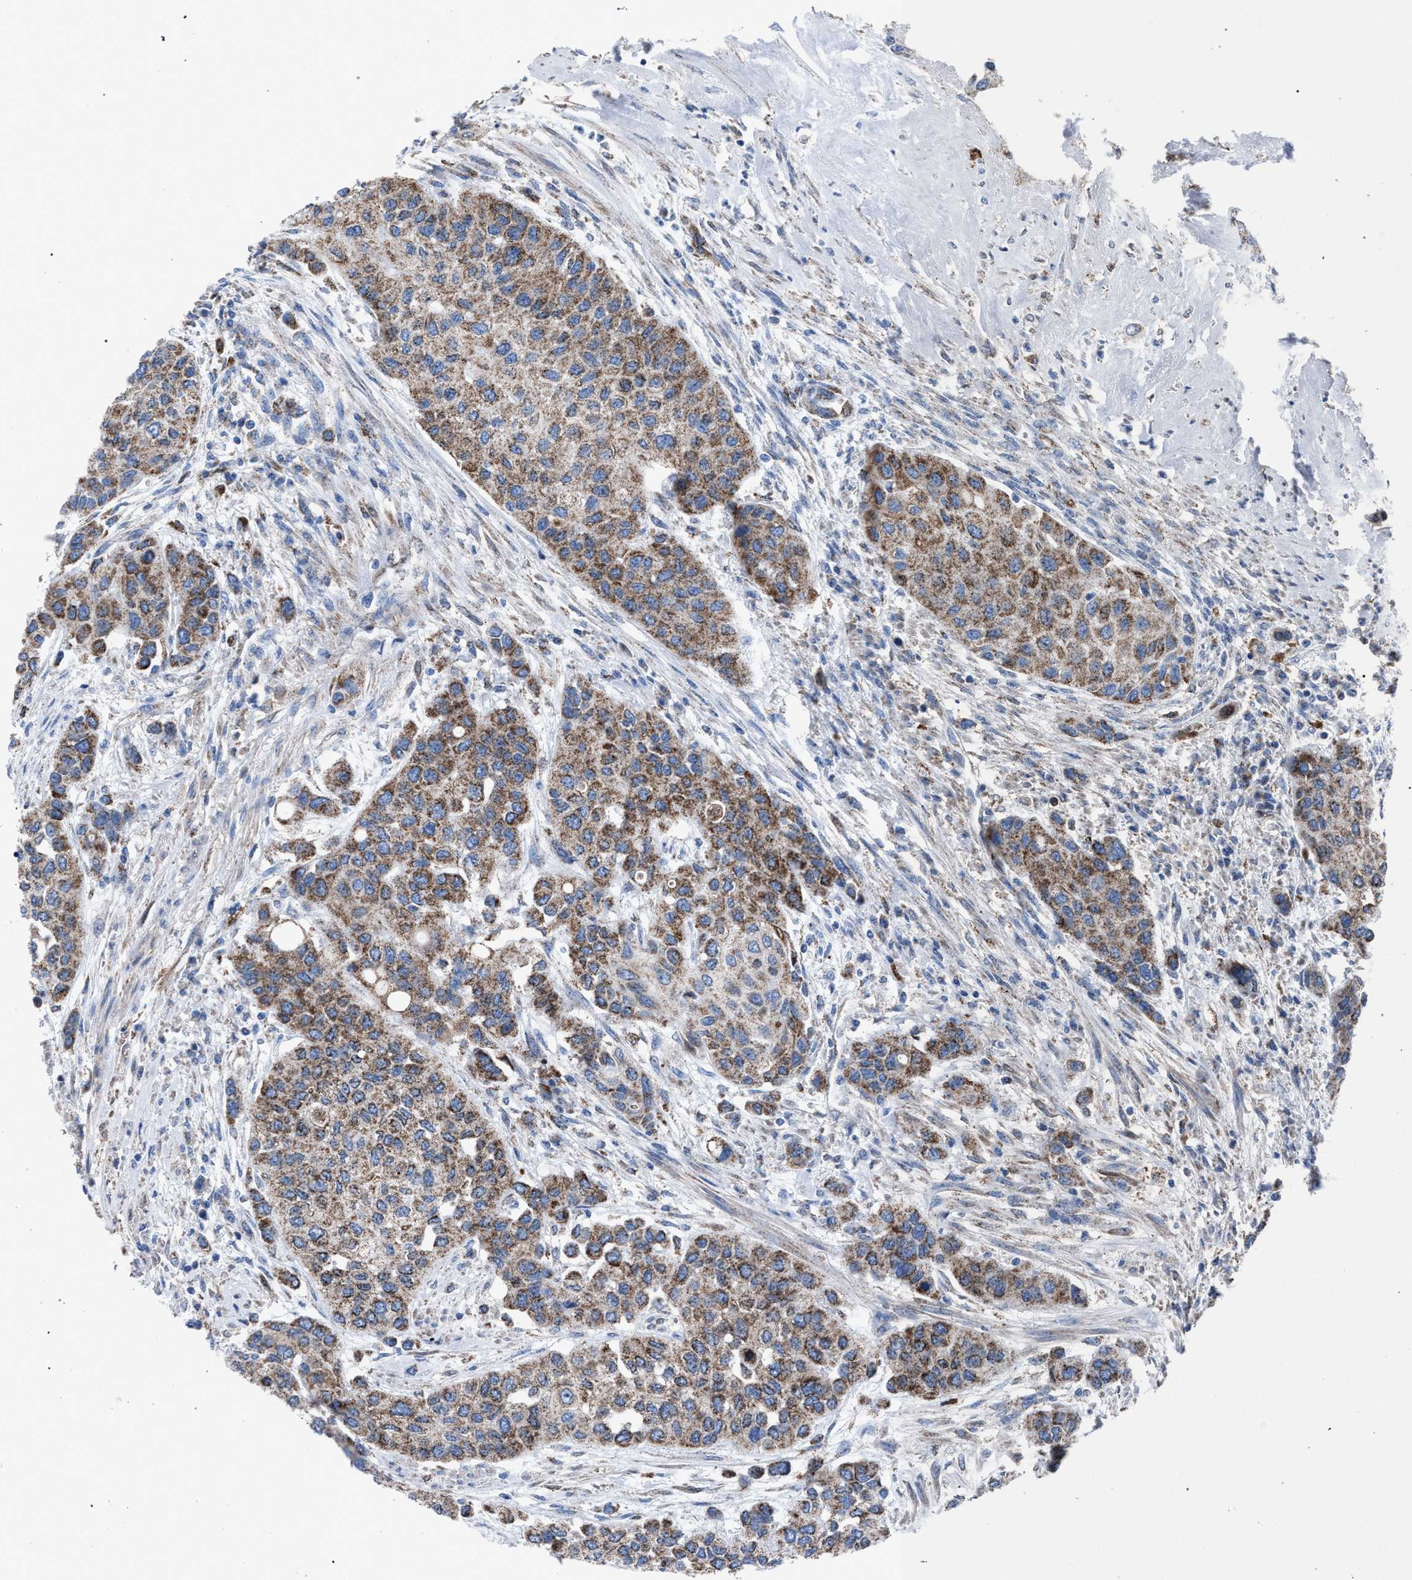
{"staining": {"intensity": "moderate", "quantity": ">75%", "location": "cytoplasmic/membranous"}, "tissue": "urothelial cancer", "cell_type": "Tumor cells", "image_type": "cancer", "snomed": [{"axis": "morphology", "description": "Urothelial carcinoma, High grade"}, {"axis": "topography", "description": "Urinary bladder"}], "caption": "Urothelial cancer stained for a protein shows moderate cytoplasmic/membranous positivity in tumor cells.", "gene": "HSD17B4", "patient": {"sex": "female", "age": 56}}